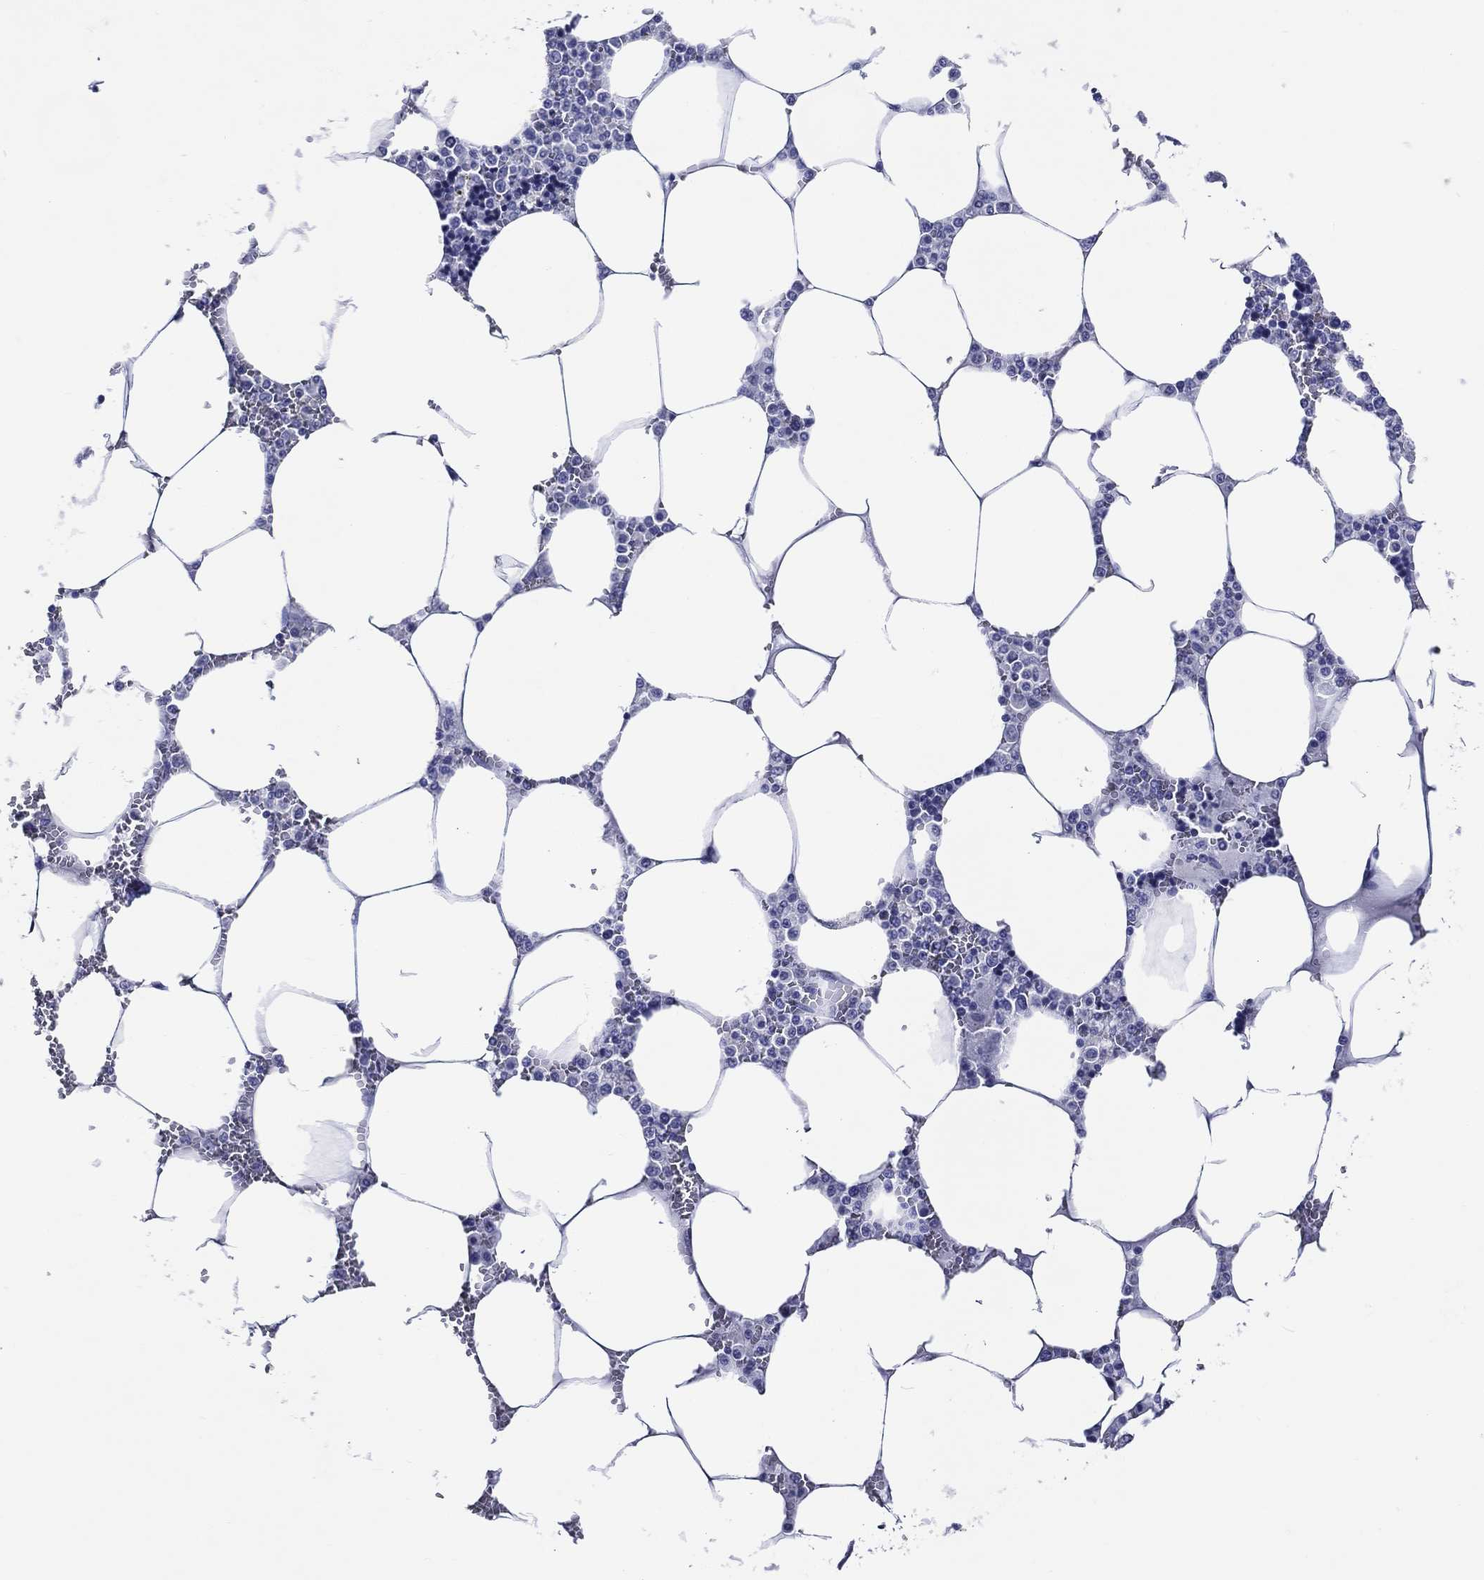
{"staining": {"intensity": "negative", "quantity": "none", "location": "none"}, "tissue": "bone marrow", "cell_type": "Hematopoietic cells", "image_type": "normal", "snomed": [{"axis": "morphology", "description": "Normal tissue, NOS"}, {"axis": "topography", "description": "Bone marrow"}], "caption": "Micrograph shows no significant protein expression in hematopoietic cells of normal bone marrow.", "gene": "ACE2", "patient": {"sex": "male", "age": 91}}